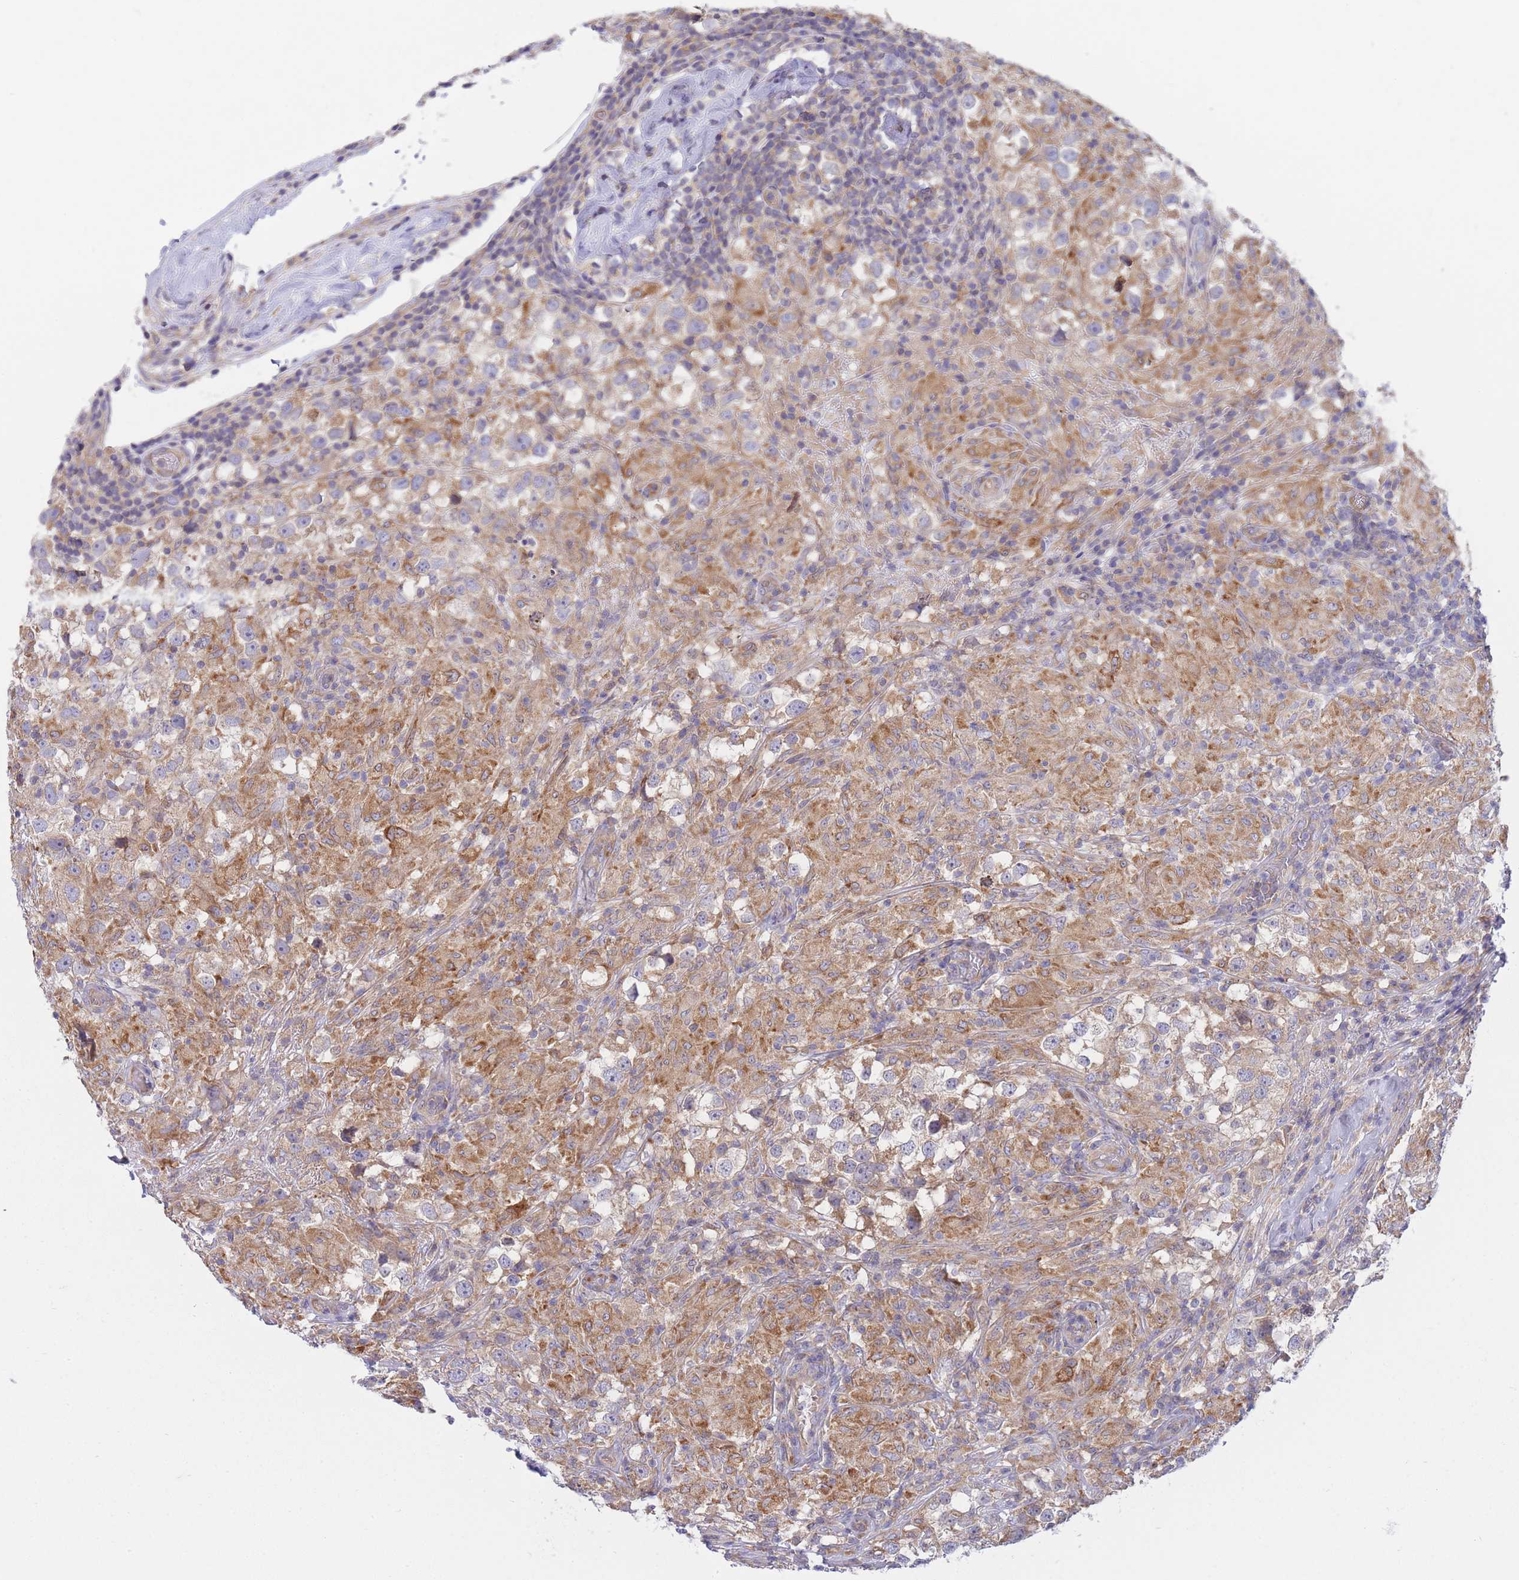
{"staining": {"intensity": "moderate", "quantity": "<25%", "location": "cytoplasmic/membranous"}, "tissue": "testis cancer", "cell_type": "Tumor cells", "image_type": "cancer", "snomed": [{"axis": "morphology", "description": "Seminoma, NOS"}, {"axis": "topography", "description": "Testis"}], "caption": "Tumor cells reveal low levels of moderate cytoplasmic/membranous staining in approximately <25% of cells in testis seminoma. The staining was performed using DAB (3,3'-diaminobenzidine) to visualize the protein expression in brown, while the nuclei were stained in blue with hematoxylin (Magnification: 20x).", "gene": "SH2B2", "patient": {"sex": "male", "age": 46}}